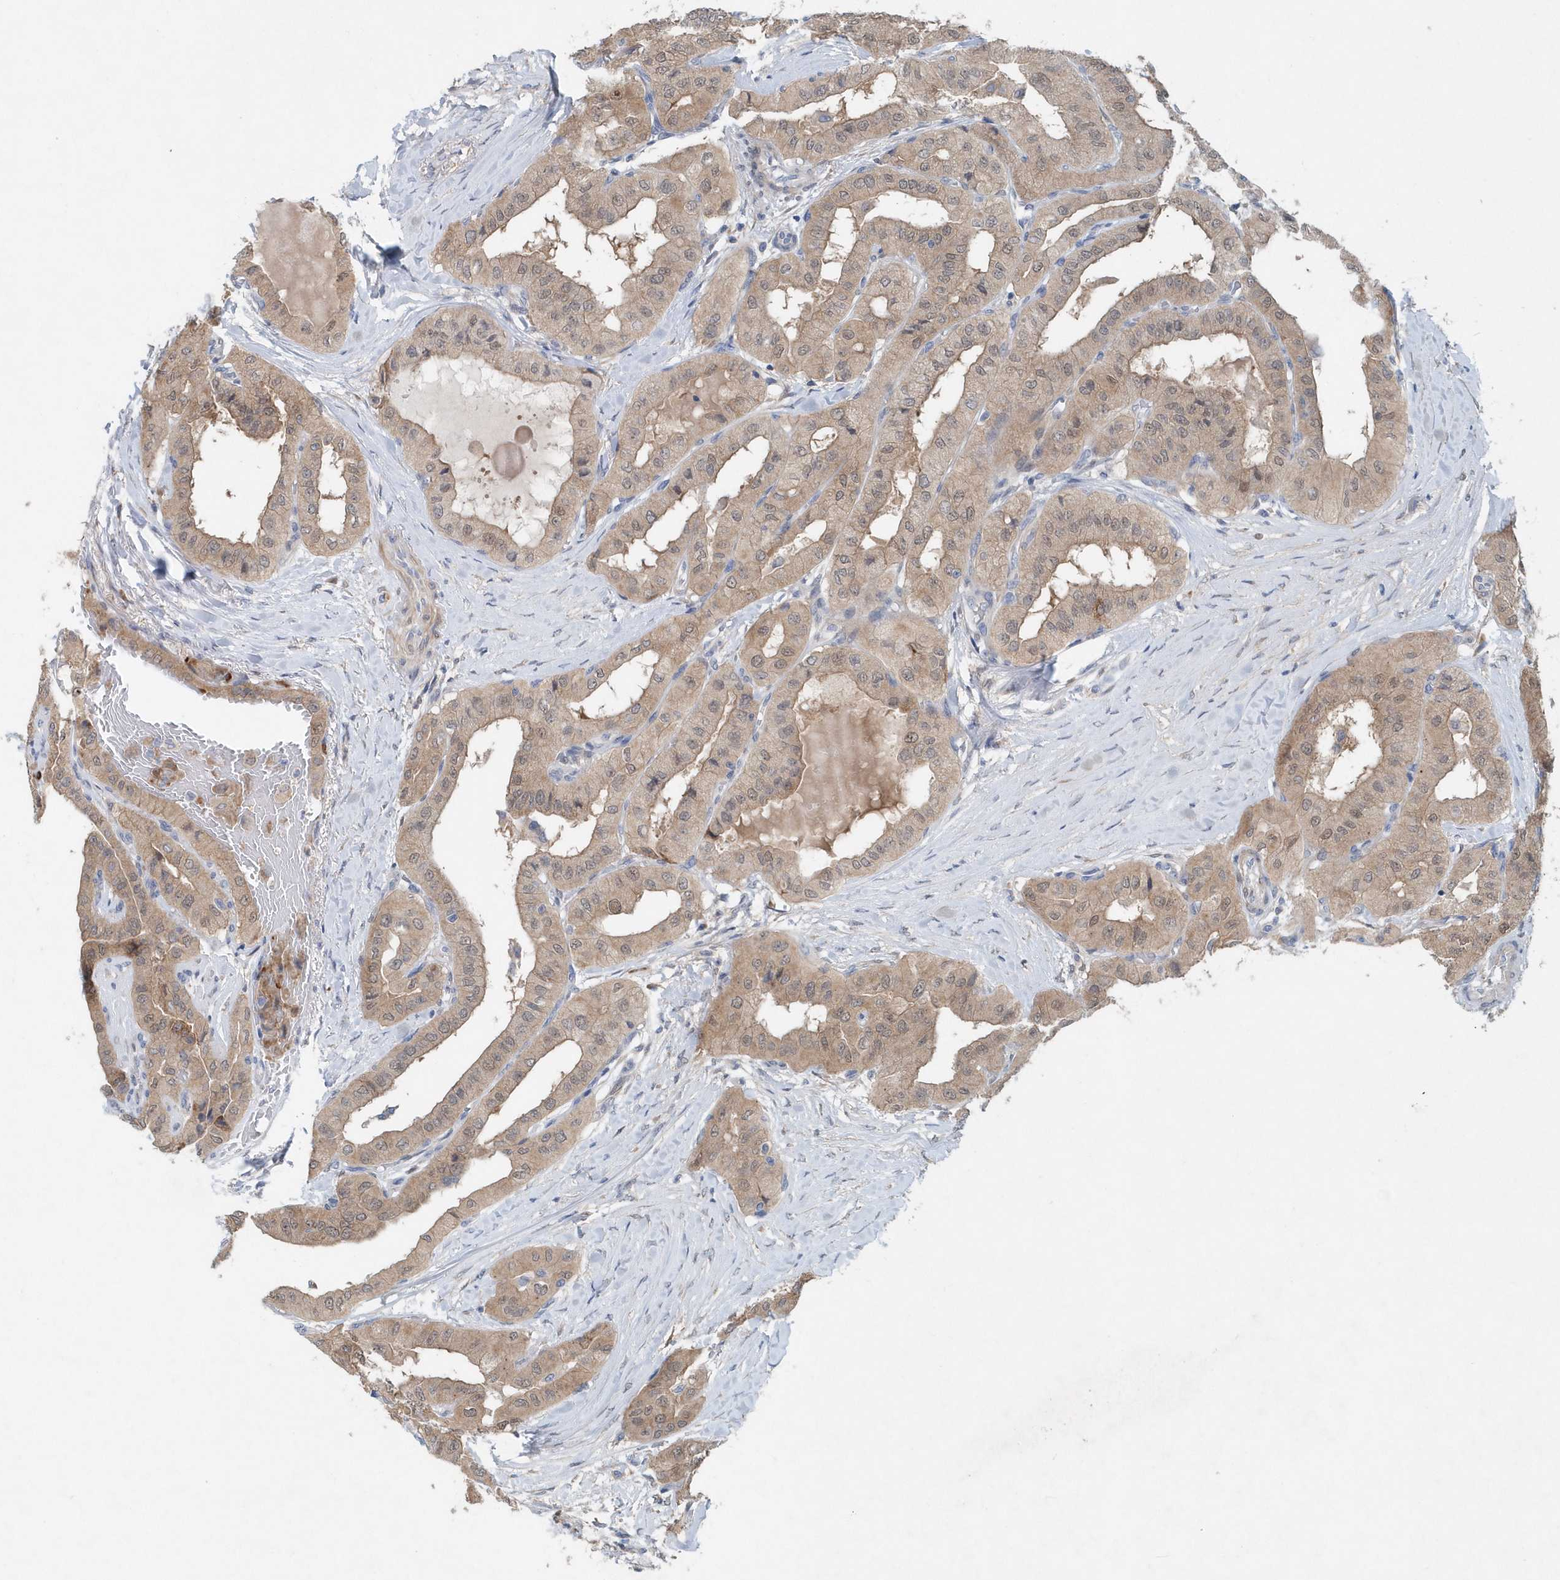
{"staining": {"intensity": "weak", "quantity": "25%-75%", "location": "cytoplasmic/membranous"}, "tissue": "thyroid cancer", "cell_type": "Tumor cells", "image_type": "cancer", "snomed": [{"axis": "morphology", "description": "Papillary adenocarcinoma, NOS"}, {"axis": "topography", "description": "Thyroid gland"}], "caption": "About 25%-75% of tumor cells in papillary adenocarcinoma (thyroid) reveal weak cytoplasmic/membranous protein expression as visualized by brown immunohistochemical staining.", "gene": "PFN2", "patient": {"sex": "female", "age": 59}}